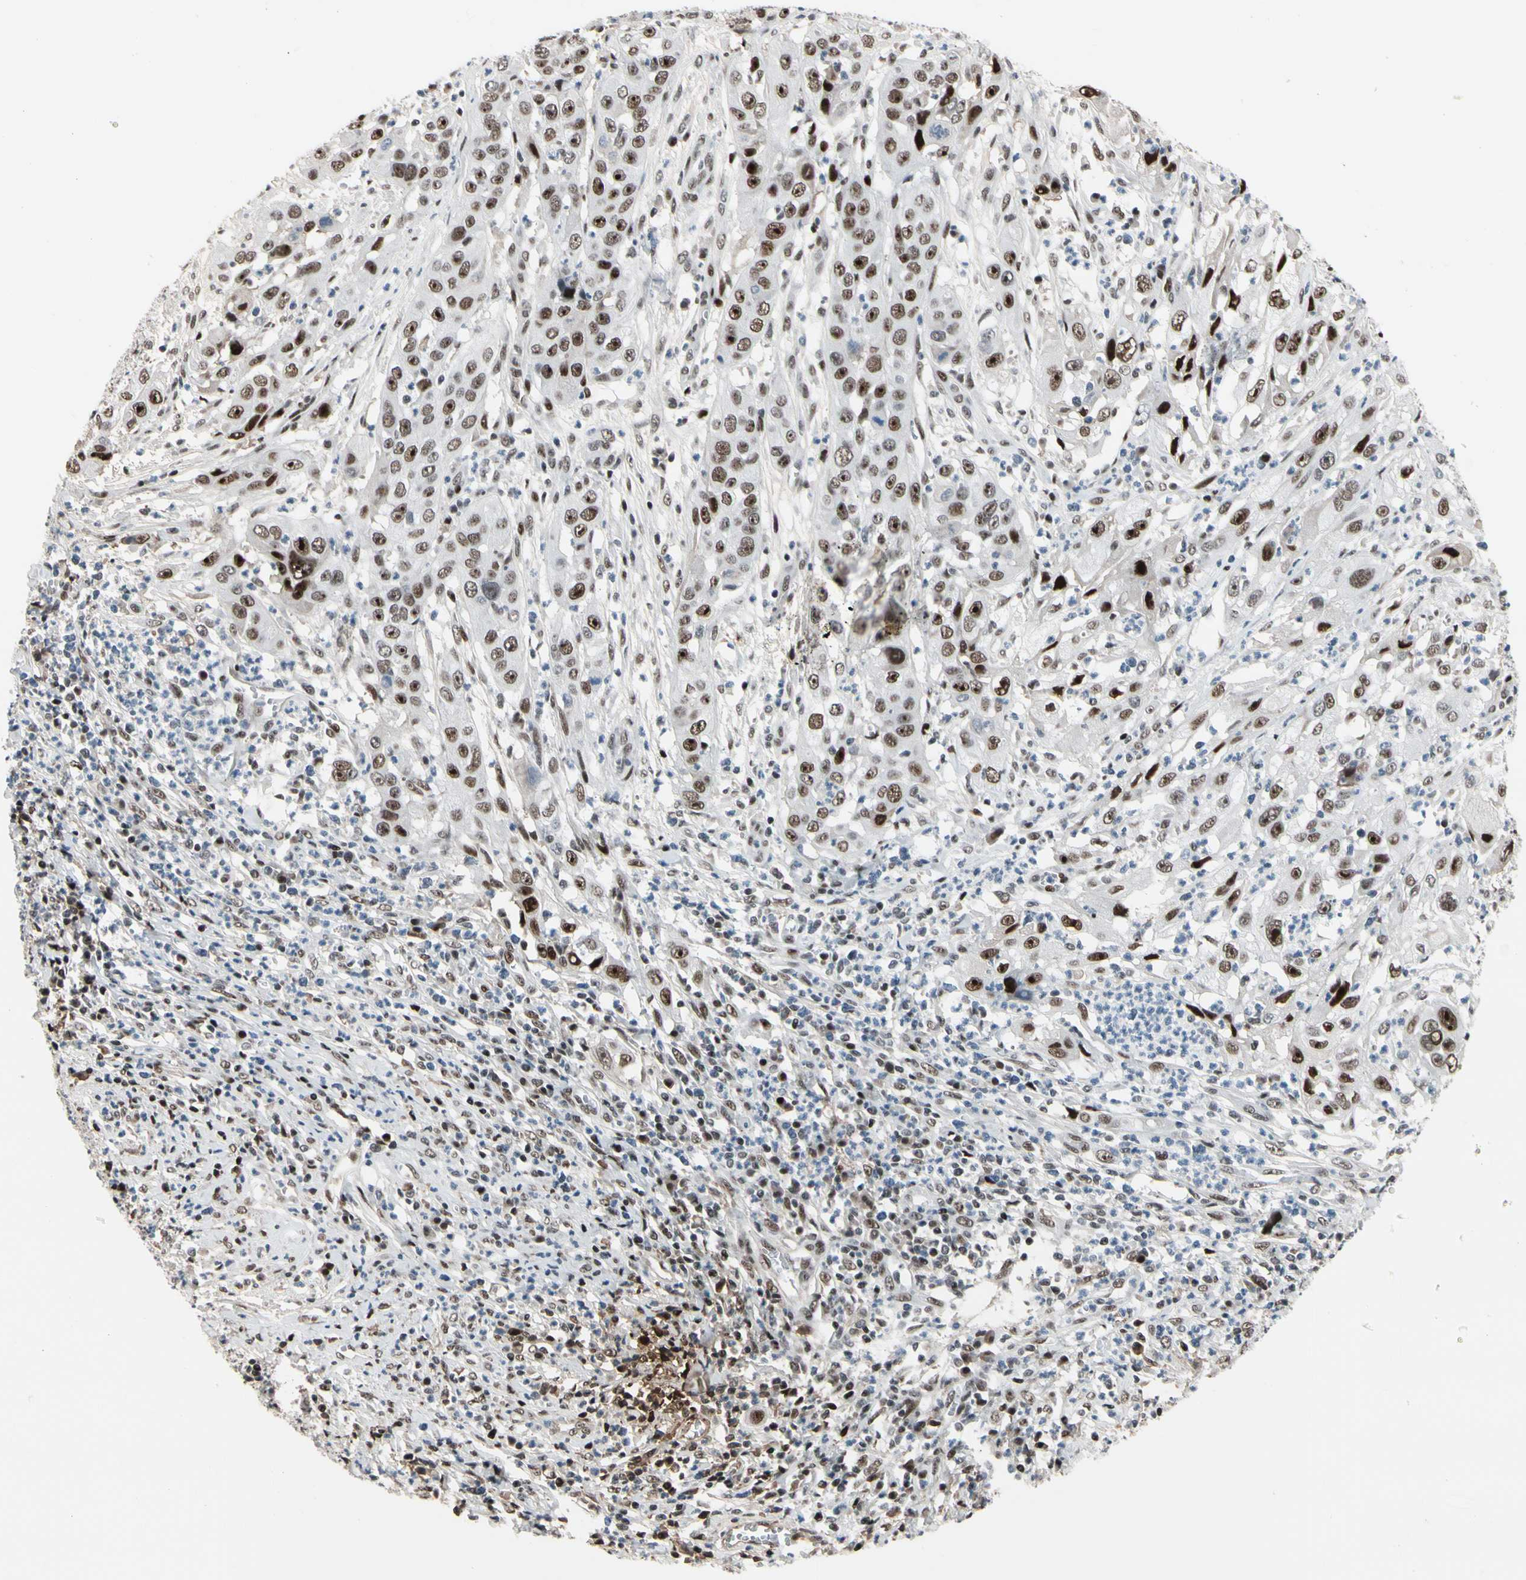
{"staining": {"intensity": "moderate", "quantity": "25%-75%", "location": "nuclear"}, "tissue": "cervical cancer", "cell_type": "Tumor cells", "image_type": "cancer", "snomed": [{"axis": "morphology", "description": "Squamous cell carcinoma, NOS"}, {"axis": "topography", "description": "Cervix"}], "caption": "Cervical cancer was stained to show a protein in brown. There is medium levels of moderate nuclear staining in approximately 25%-75% of tumor cells.", "gene": "FOXO3", "patient": {"sex": "female", "age": 32}}